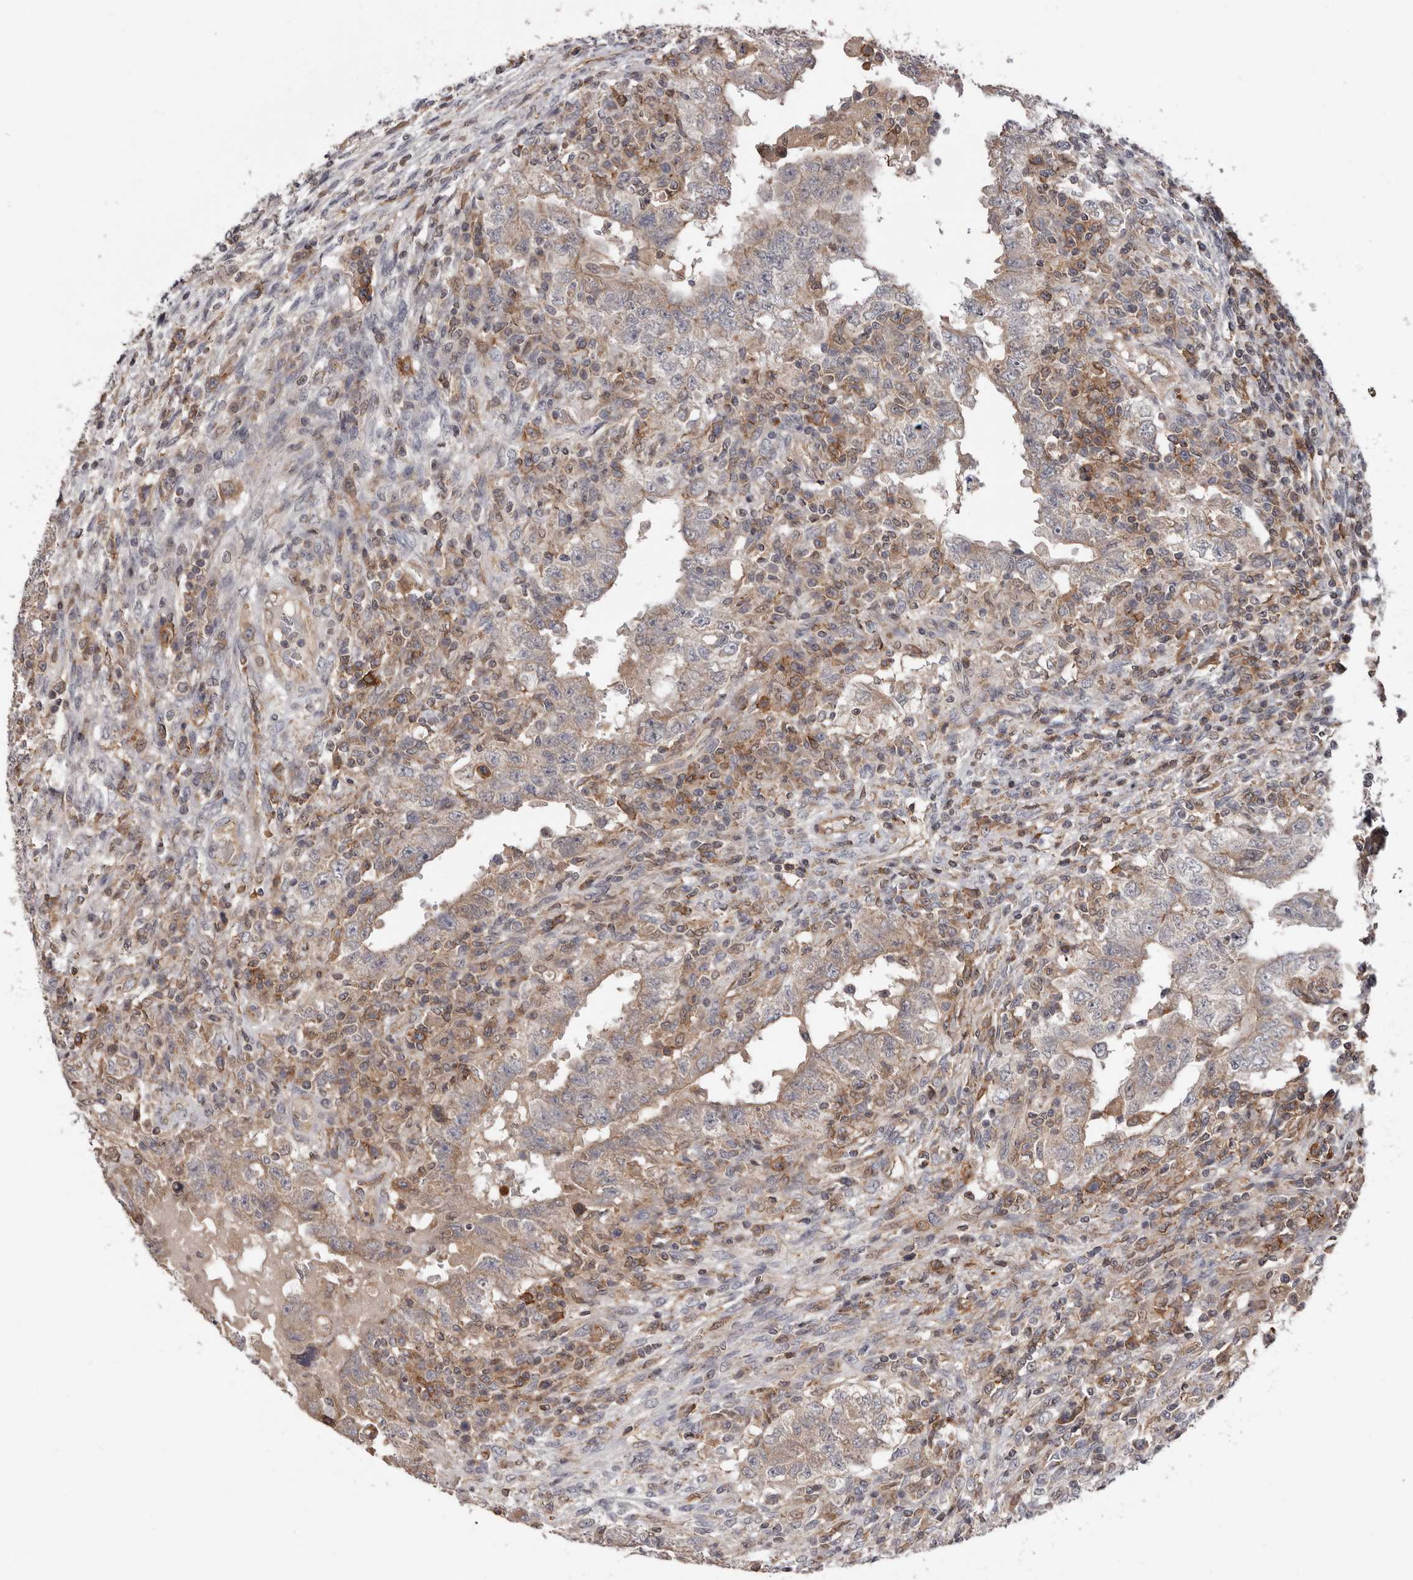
{"staining": {"intensity": "weak", "quantity": ">75%", "location": "cytoplasmic/membranous"}, "tissue": "testis cancer", "cell_type": "Tumor cells", "image_type": "cancer", "snomed": [{"axis": "morphology", "description": "Carcinoma, Embryonal, NOS"}, {"axis": "topography", "description": "Testis"}], "caption": "Testis embryonal carcinoma stained for a protein shows weak cytoplasmic/membranous positivity in tumor cells.", "gene": "MOGAT2", "patient": {"sex": "male", "age": 26}}